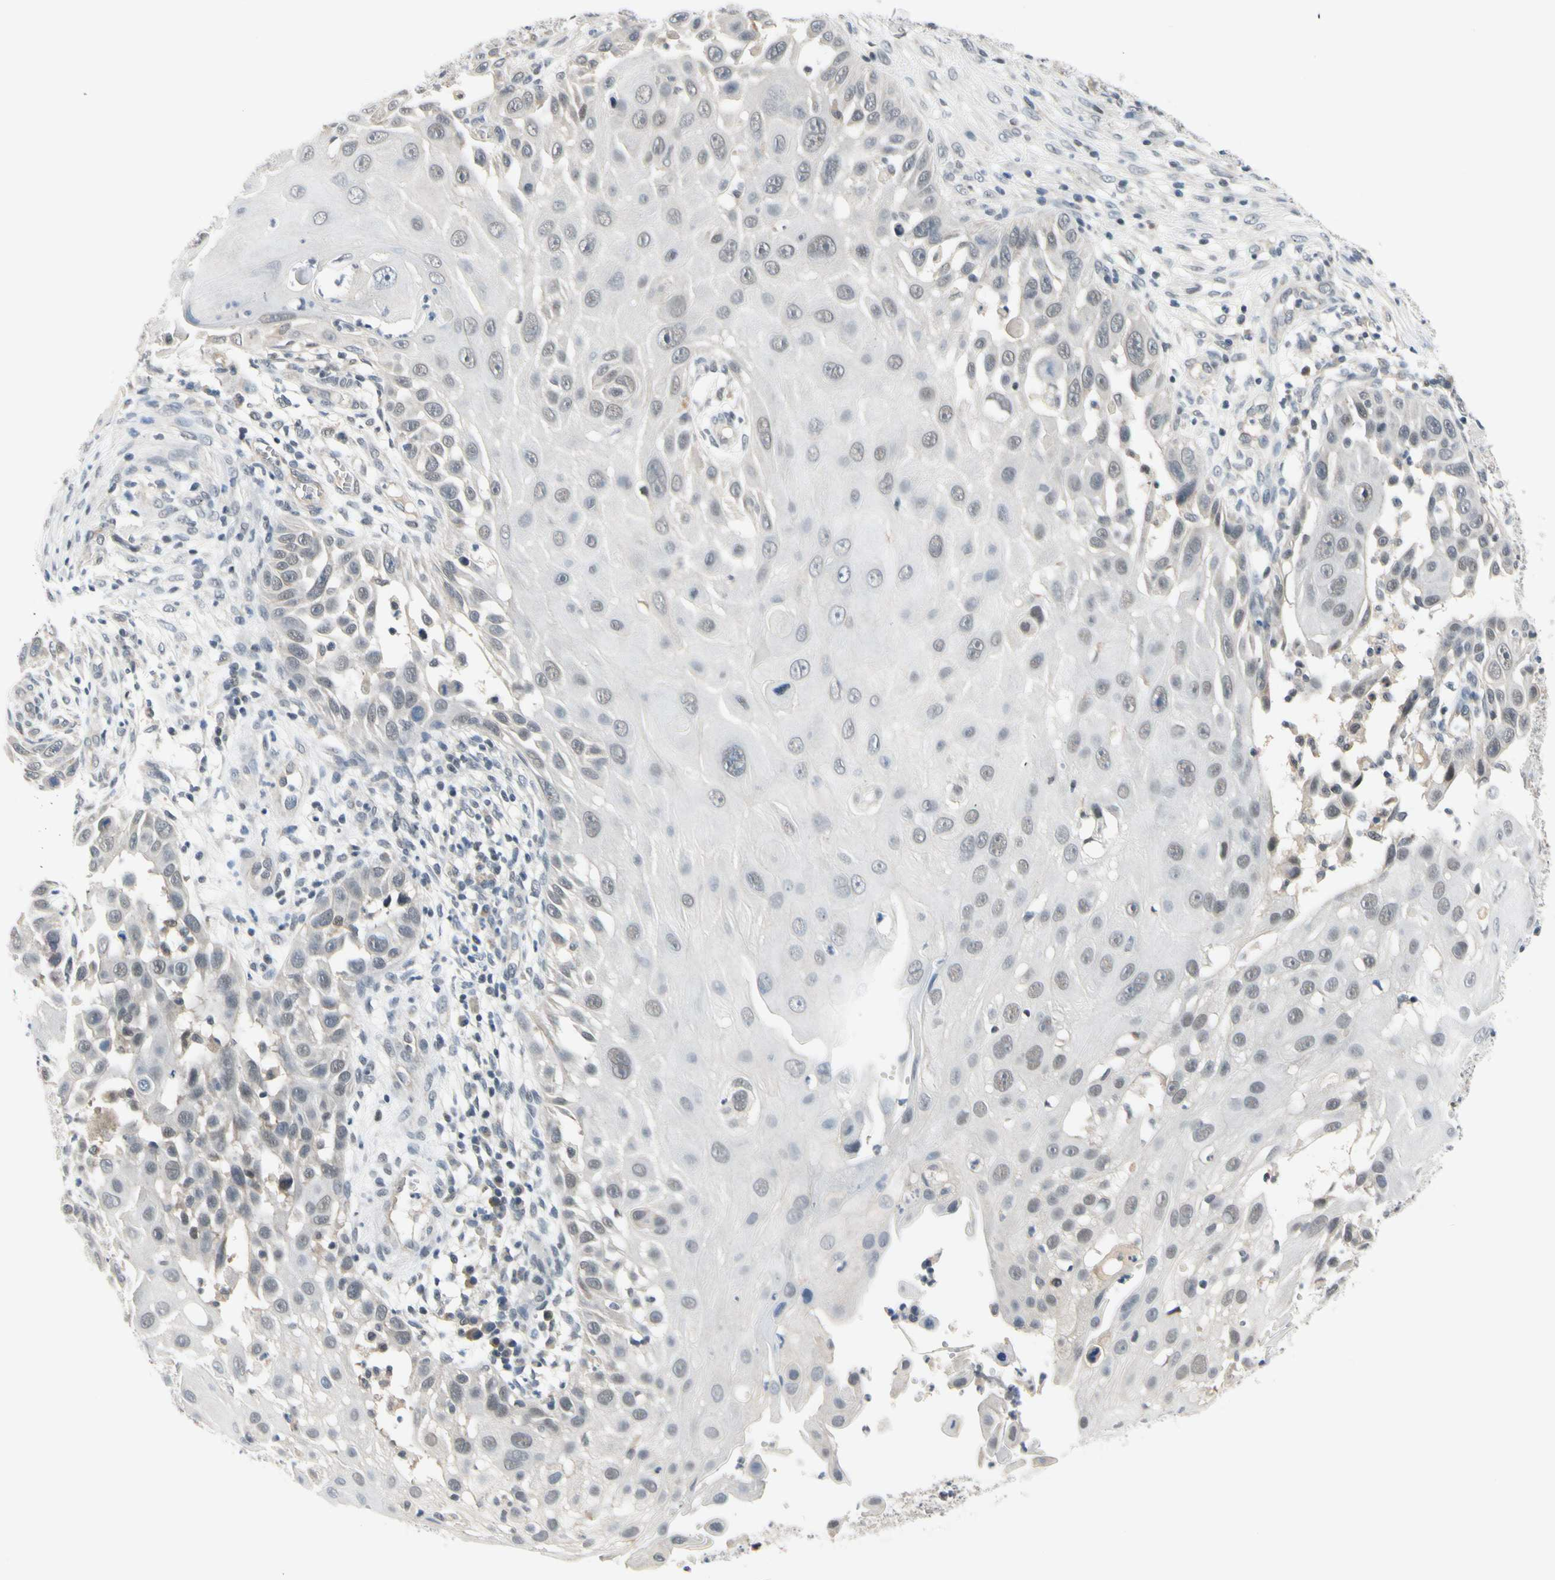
{"staining": {"intensity": "negative", "quantity": "none", "location": "none"}, "tissue": "skin cancer", "cell_type": "Tumor cells", "image_type": "cancer", "snomed": [{"axis": "morphology", "description": "Squamous cell carcinoma, NOS"}, {"axis": "topography", "description": "Skin"}], "caption": "Protein analysis of skin cancer exhibits no significant positivity in tumor cells.", "gene": "TAF12", "patient": {"sex": "female", "age": 44}}